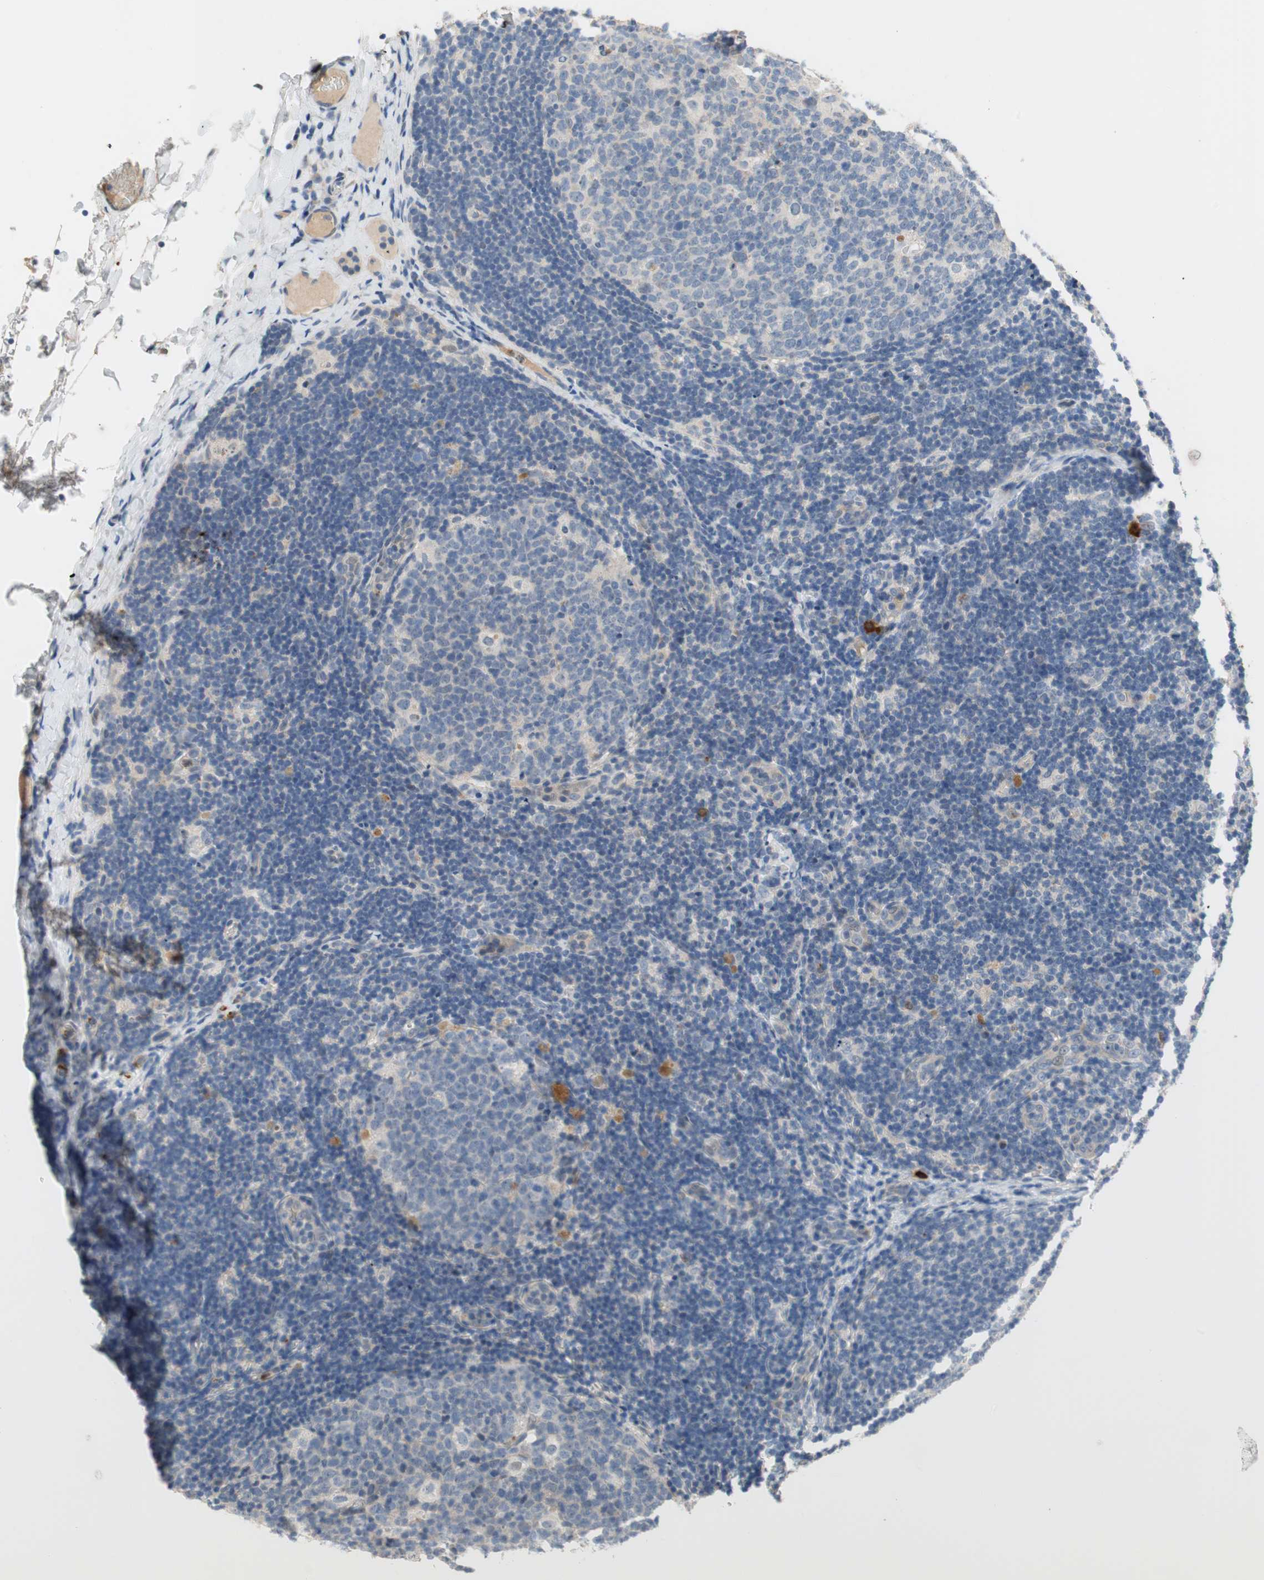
{"staining": {"intensity": "negative", "quantity": "none", "location": "none"}, "tissue": "lymph node", "cell_type": "Germinal center cells", "image_type": "normal", "snomed": [{"axis": "morphology", "description": "Normal tissue, NOS"}, {"axis": "topography", "description": "Lymph node"}], "caption": "Protein analysis of benign lymph node shows no significant positivity in germinal center cells.", "gene": "PDZK1", "patient": {"sex": "female", "age": 14}}